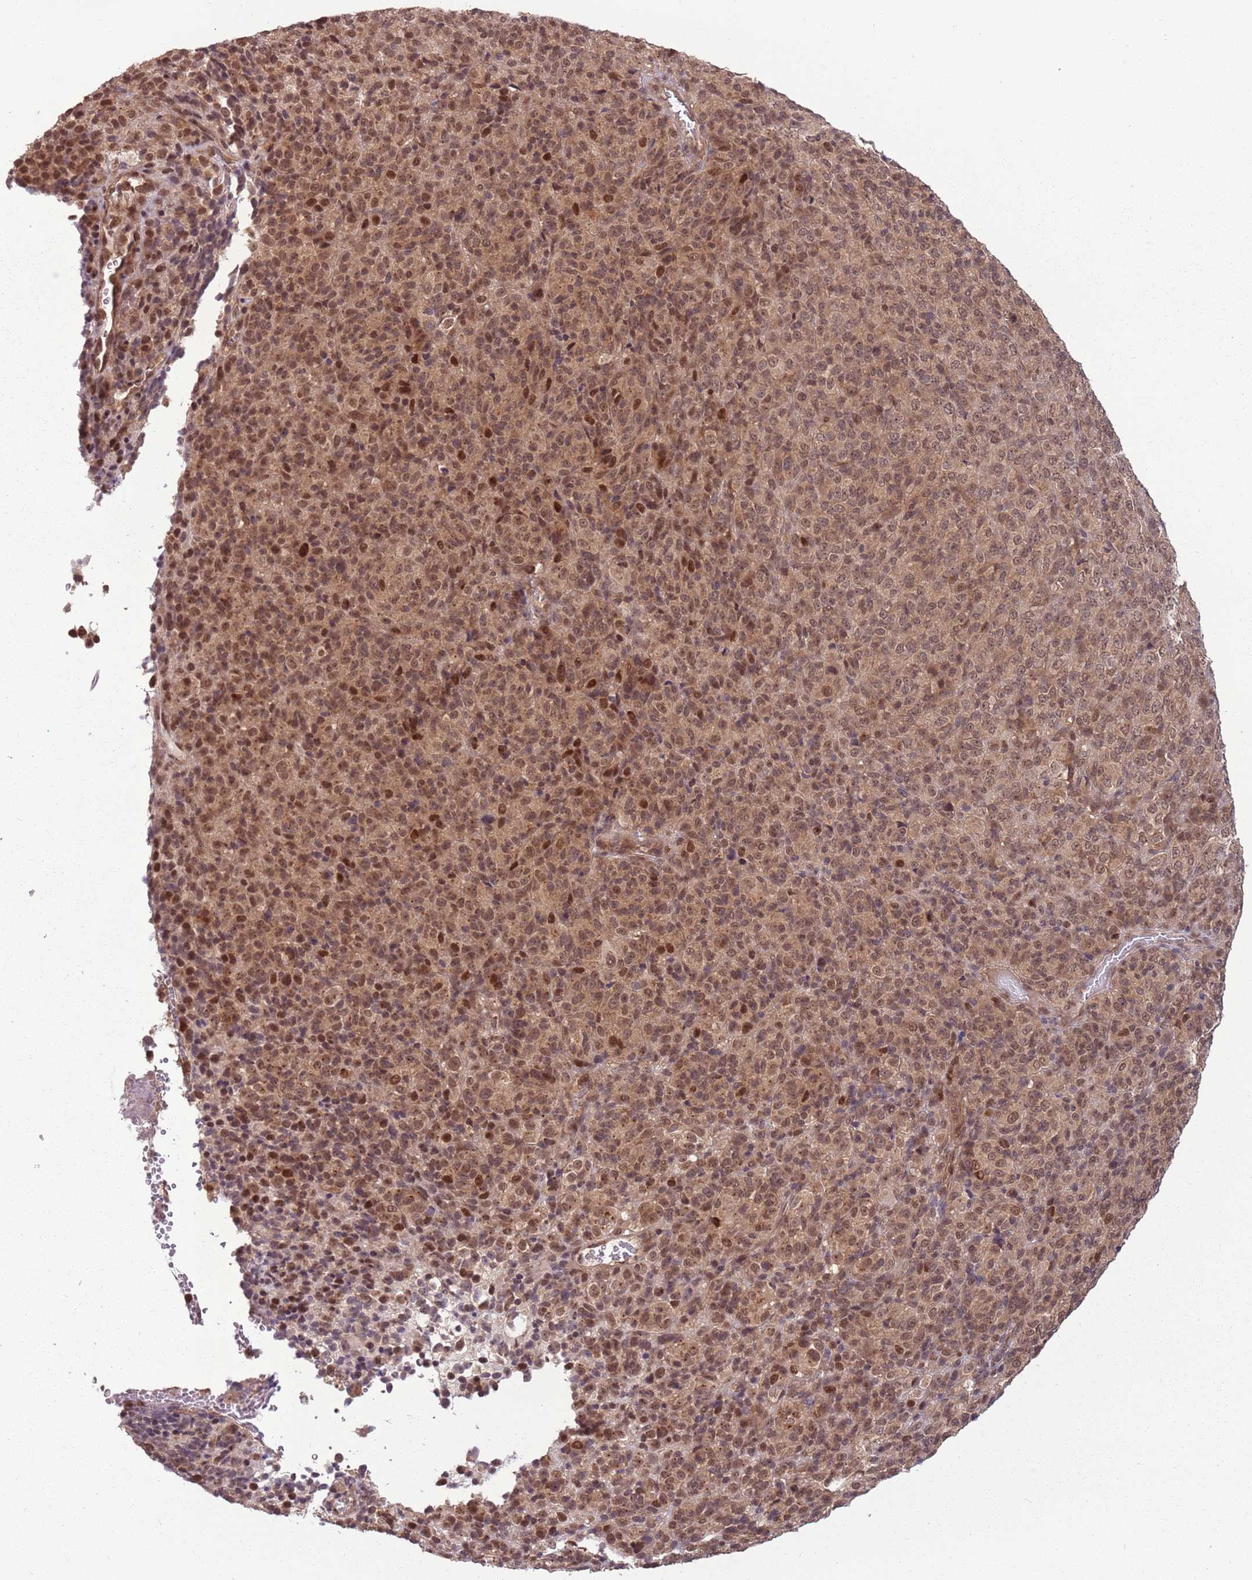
{"staining": {"intensity": "weak", "quantity": "25%-75%", "location": "nuclear"}, "tissue": "melanoma", "cell_type": "Tumor cells", "image_type": "cancer", "snomed": [{"axis": "morphology", "description": "Malignant melanoma, Metastatic site"}, {"axis": "topography", "description": "Brain"}], "caption": "Immunohistochemistry staining of melanoma, which shows low levels of weak nuclear expression in about 25%-75% of tumor cells indicating weak nuclear protein positivity. The staining was performed using DAB (3,3'-diaminobenzidine) (brown) for protein detection and nuclei were counterstained in hematoxylin (blue).", "gene": "ADAMTS3", "patient": {"sex": "female", "age": 56}}